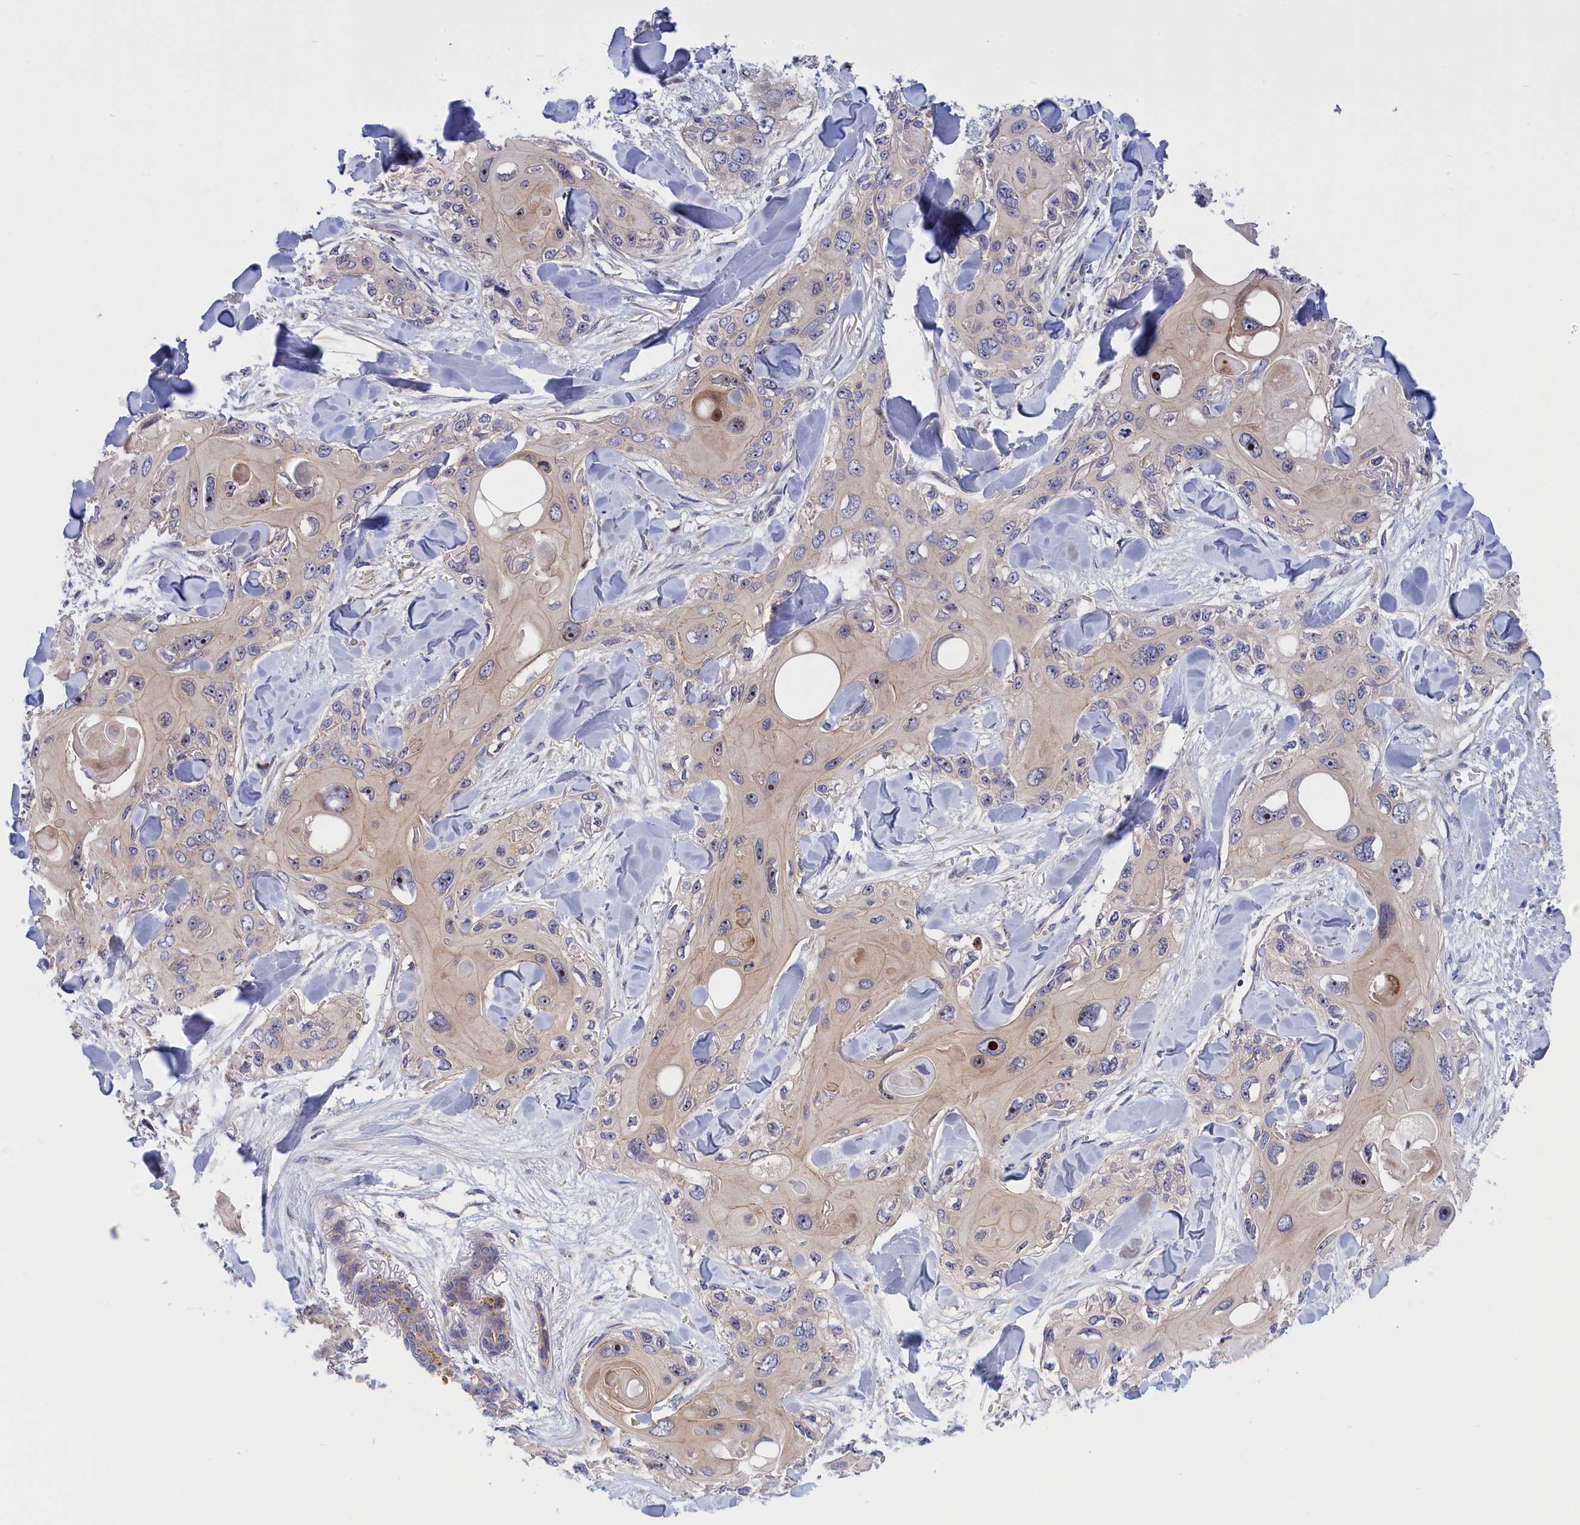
{"staining": {"intensity": "strong", "quantity": "<25%", "location": "nuclear"}, "tissue": "skin cancer", "cell_type": "Tumor cells", "image_type": "cancer", "snomed": [{"axis": "morphology", "description": "Normal tissue, NOS"}, {"axis": "morphology", "description": "Squamous cell carcinoma, NOS"}, {"axis": "topography", "description": "Skin"}], "caption": "Immunohistochemical staining of skin squamous cell carcinoma shows strong nuclear protein expression in about <25% of tumor cells.", "gene": "CRACD", "patient": {"sex": "male", "age": 72}}